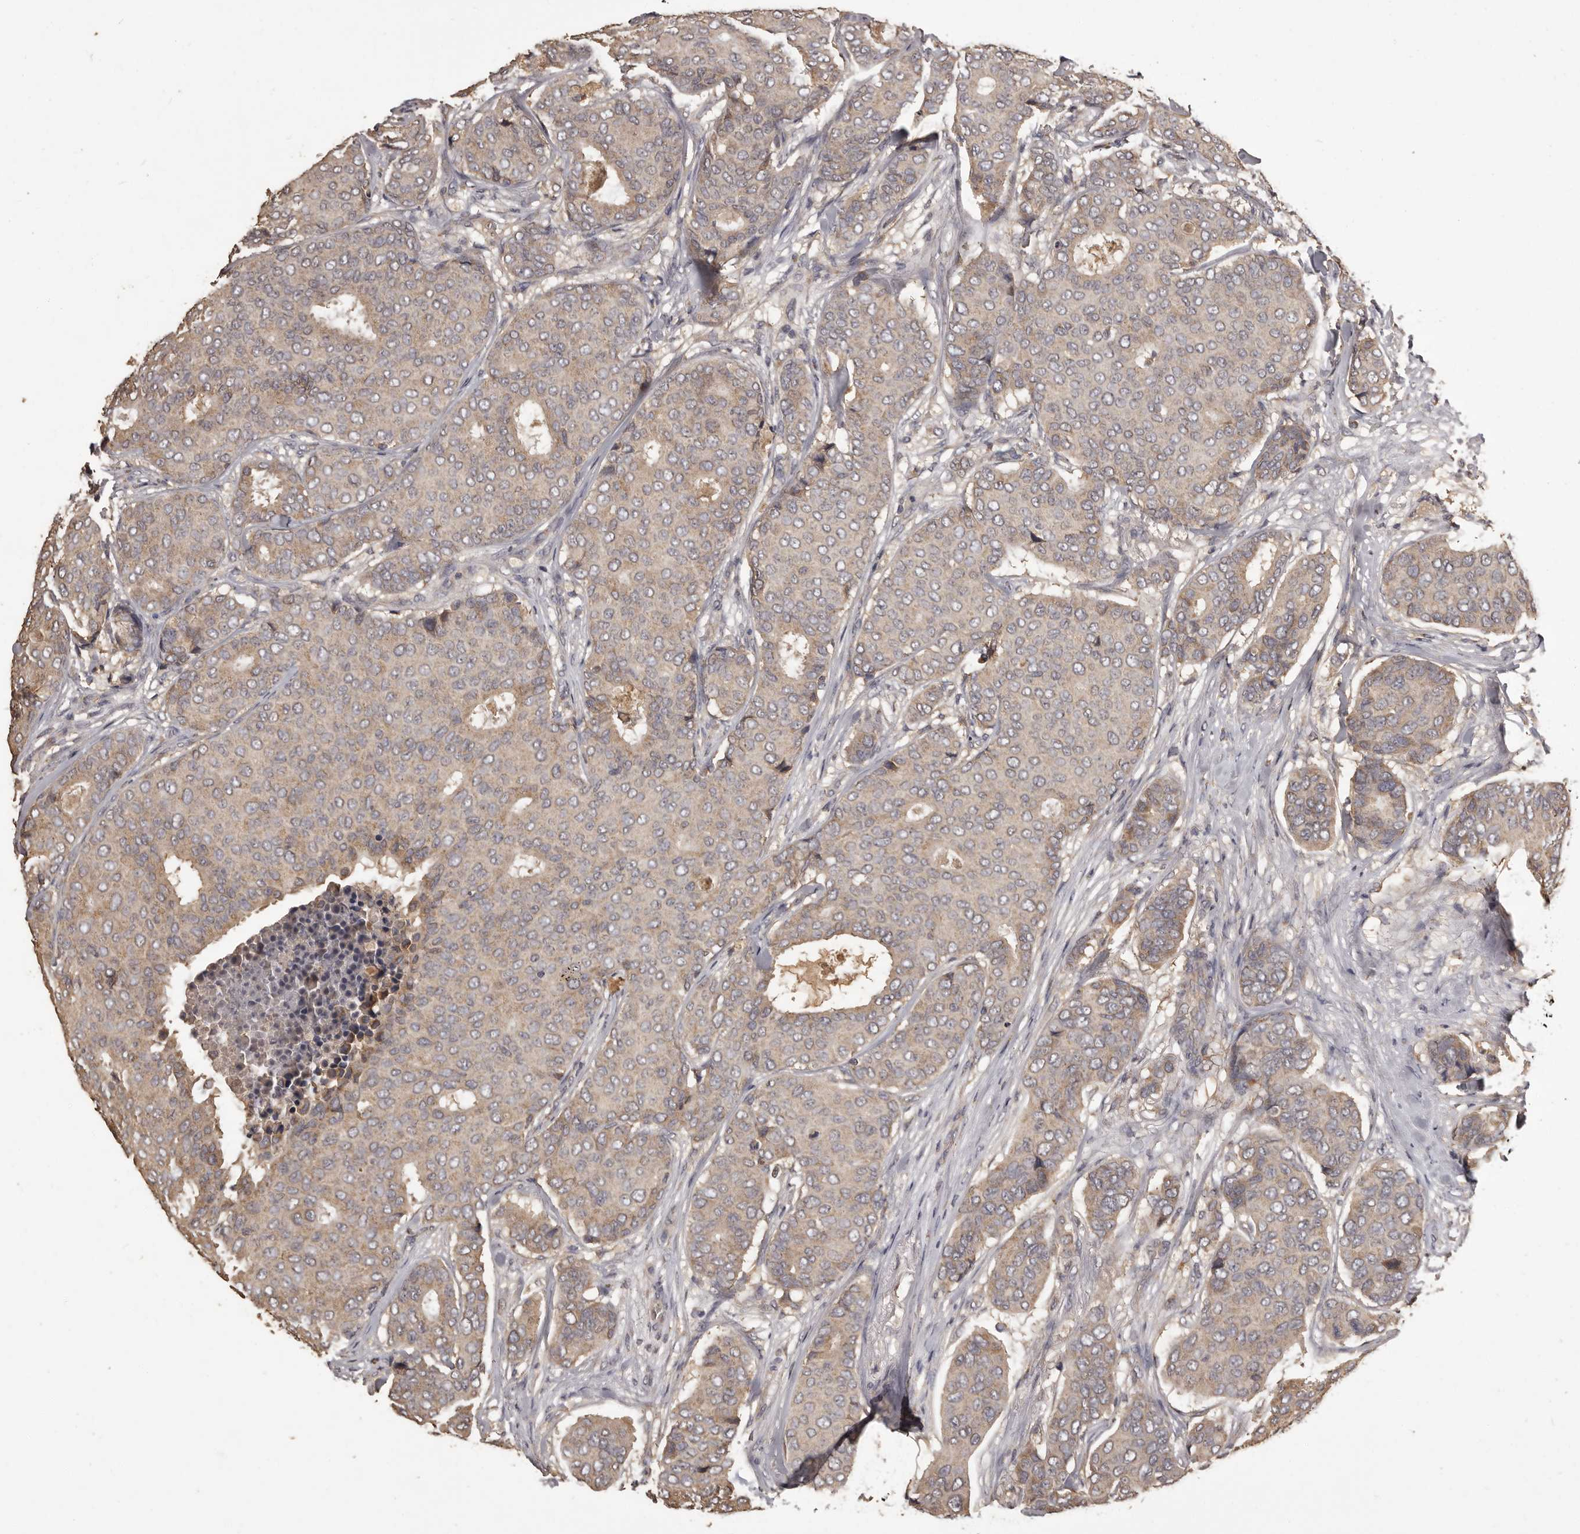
{"staining": {"intensity": "weak", "quantity": ">75%", "location": "cytoplasmic/membranous"}, "tissue": "breast cancer", "cell_type": "Tumor cells", "image_type": "cancer", "snomed": [{"axis": "morphology", "description": "Duct carcinoma"}, {"axis": "topography", "description": "Breast"}], "caption": "Human breast invasive ductal carcinoma stained for a protein (brown) demonstrates weak cytoplasmic/membranous positive staining in about >75% of tumor cells.", "gene": "MGAT5", "patient": {"sex": "female", "age": 75}}